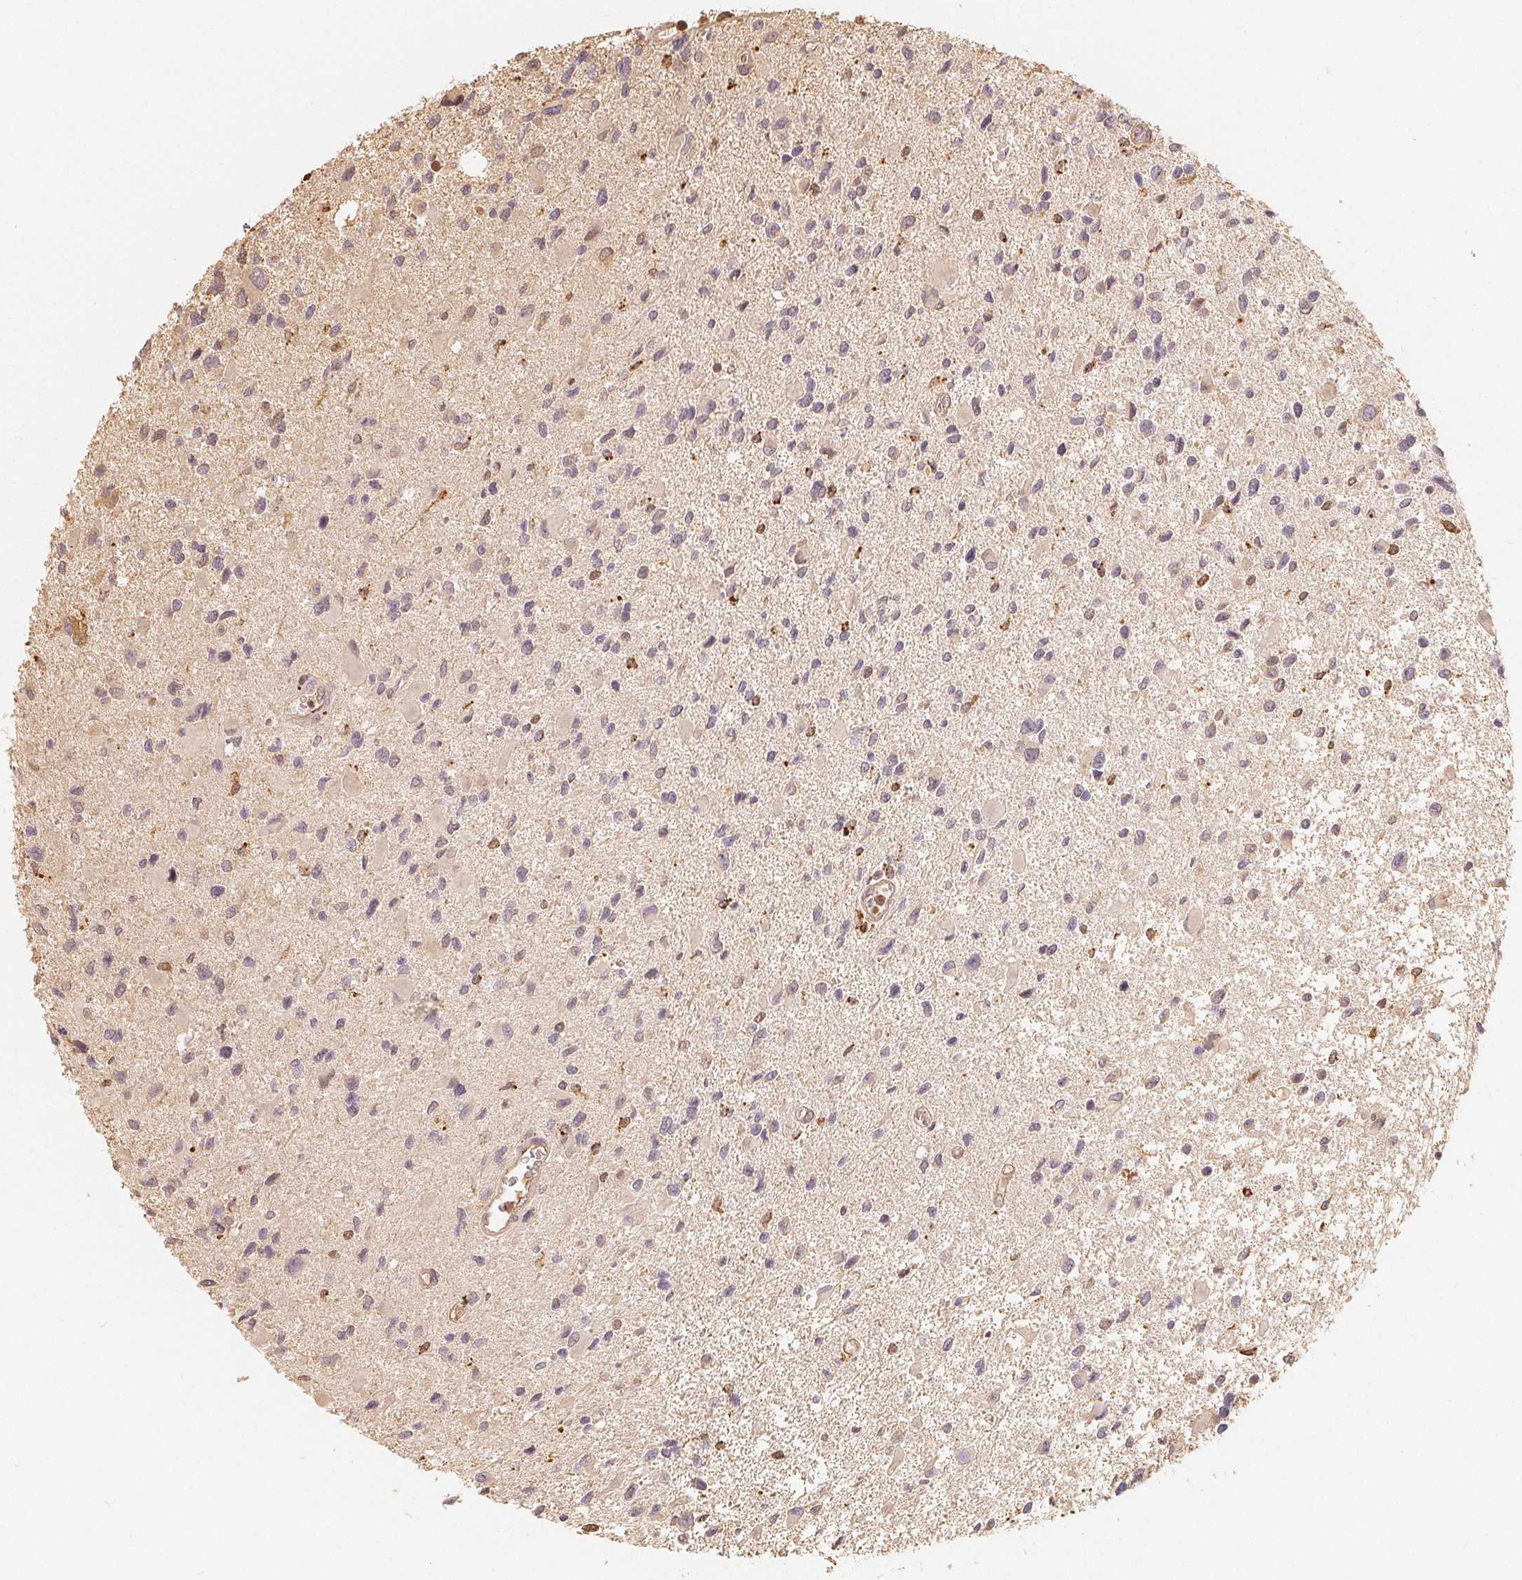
{"staining": {"intensity": "moderate", "quantity": "<25%", "location": "nuclear"}, "tissue": "glioma", "cell_type": "Tumor cells", "image_type": "cancer", "snomed": [{"axis": "morphology", "description": "Glioma, malignant, Low grade"}, {"axis": "topography", "description": "Brain"}], "caption": "Immunohistochemistry (IHC) of human glioma demonstrates low levels of moderate nuclear expression in about <25% of tumor cells.", "gene": "GUSB", "patient": {"sex": "female", "age": 32}}